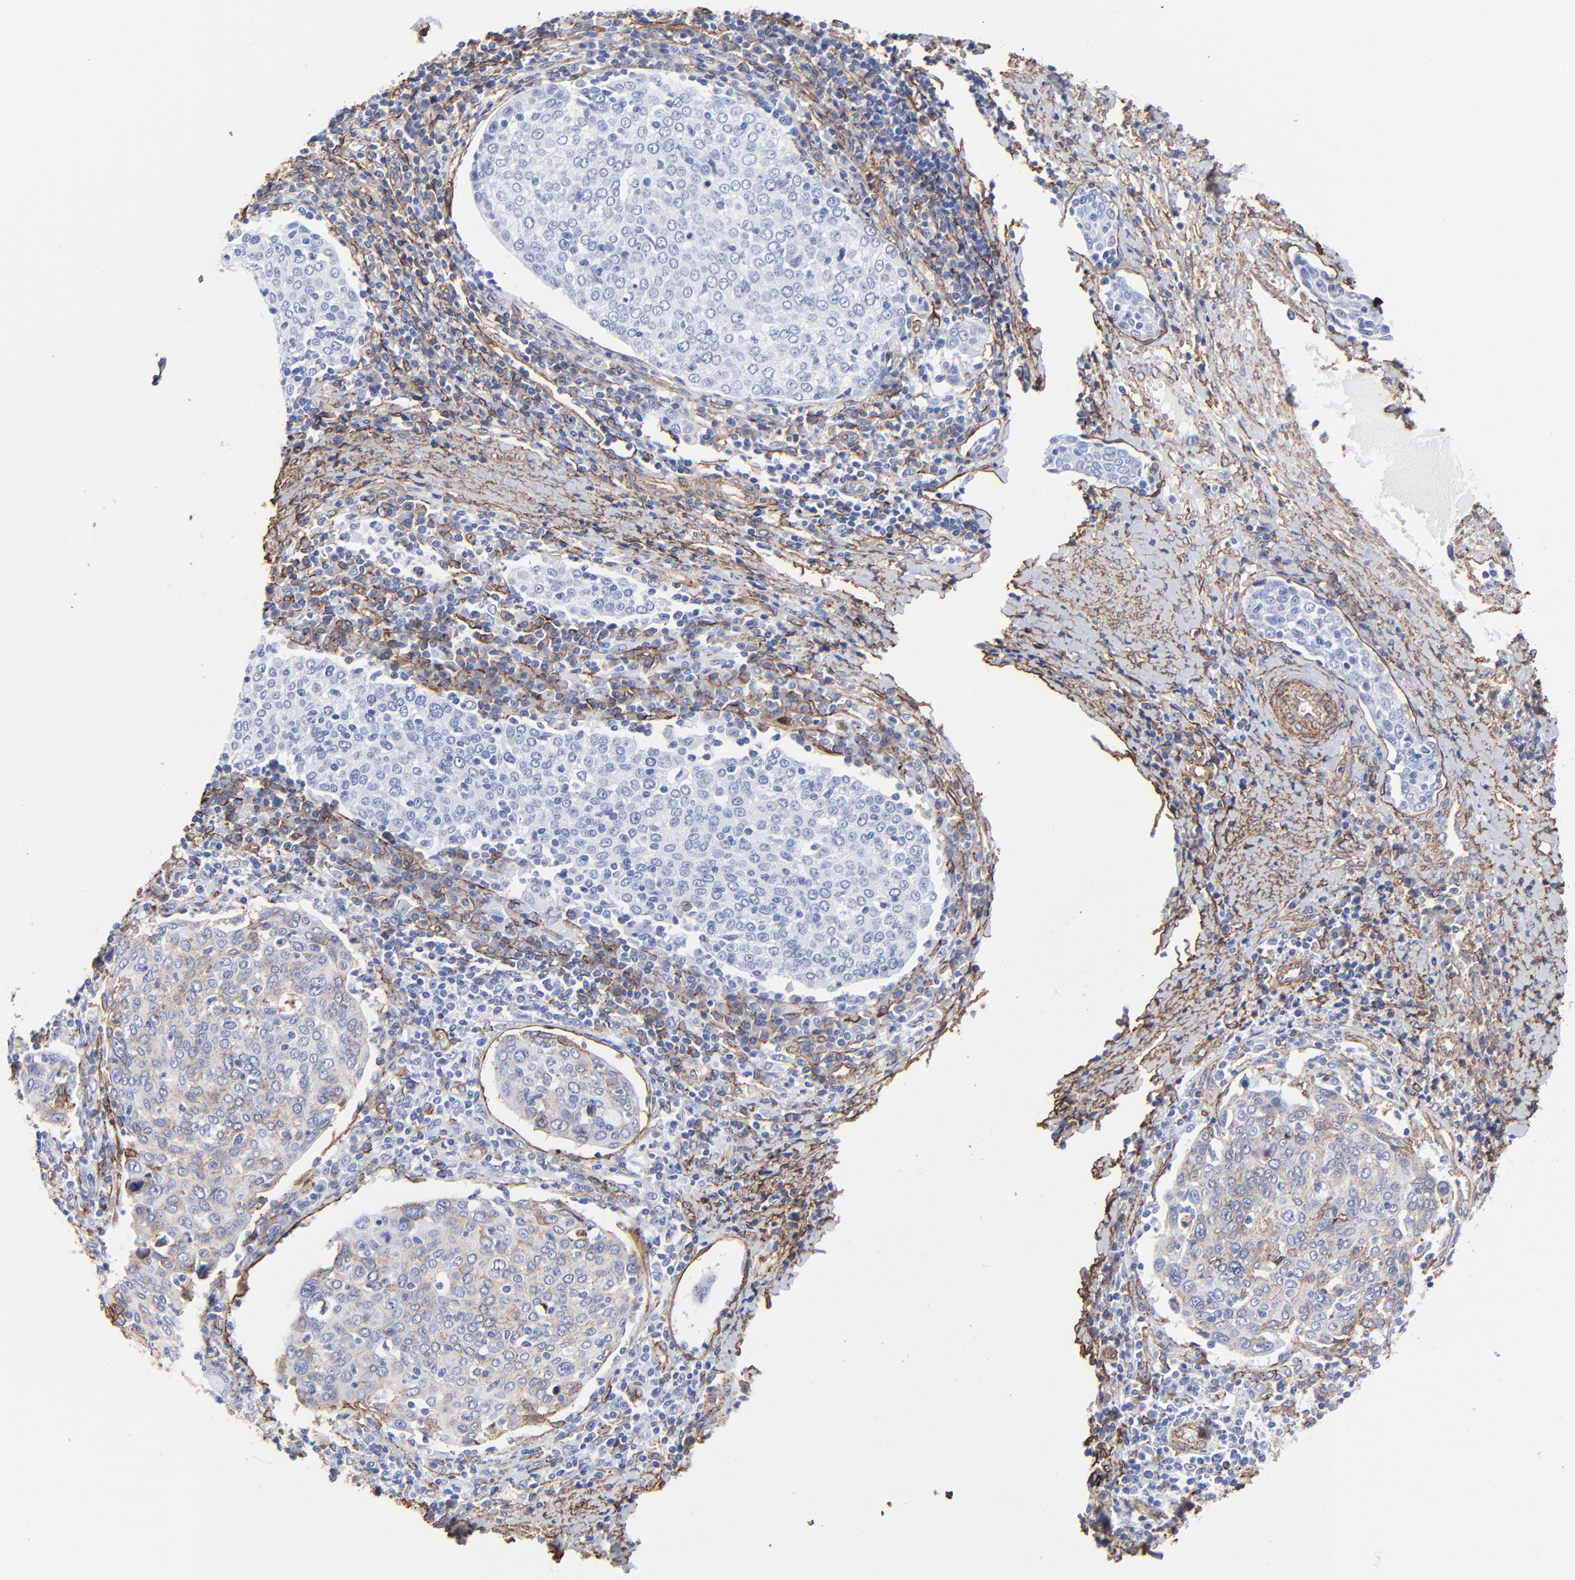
{"staining": {"intensity": "weak", "quantity": "25%-75%", "location": "cytoplasmic/membranous"}, "tissue": "cervical cancer", "cell_type": "Tumor cells", "image_type": "cancer", "snomed": [{"axis": "morphology", "description": "Squamous cell carcinoma, NOS"}, {"axis": "topography", "description": "Cervix"}], "caption": "Weak cytoplasmic/membranous protein expression is identified in about 25%-75% of tumor cells in cervical cancer. The protein of interest is shown in brown color, while the nuclei are stained blue.", "gene": "CAV1", "patient": {"sex": "female", "age": 40}}